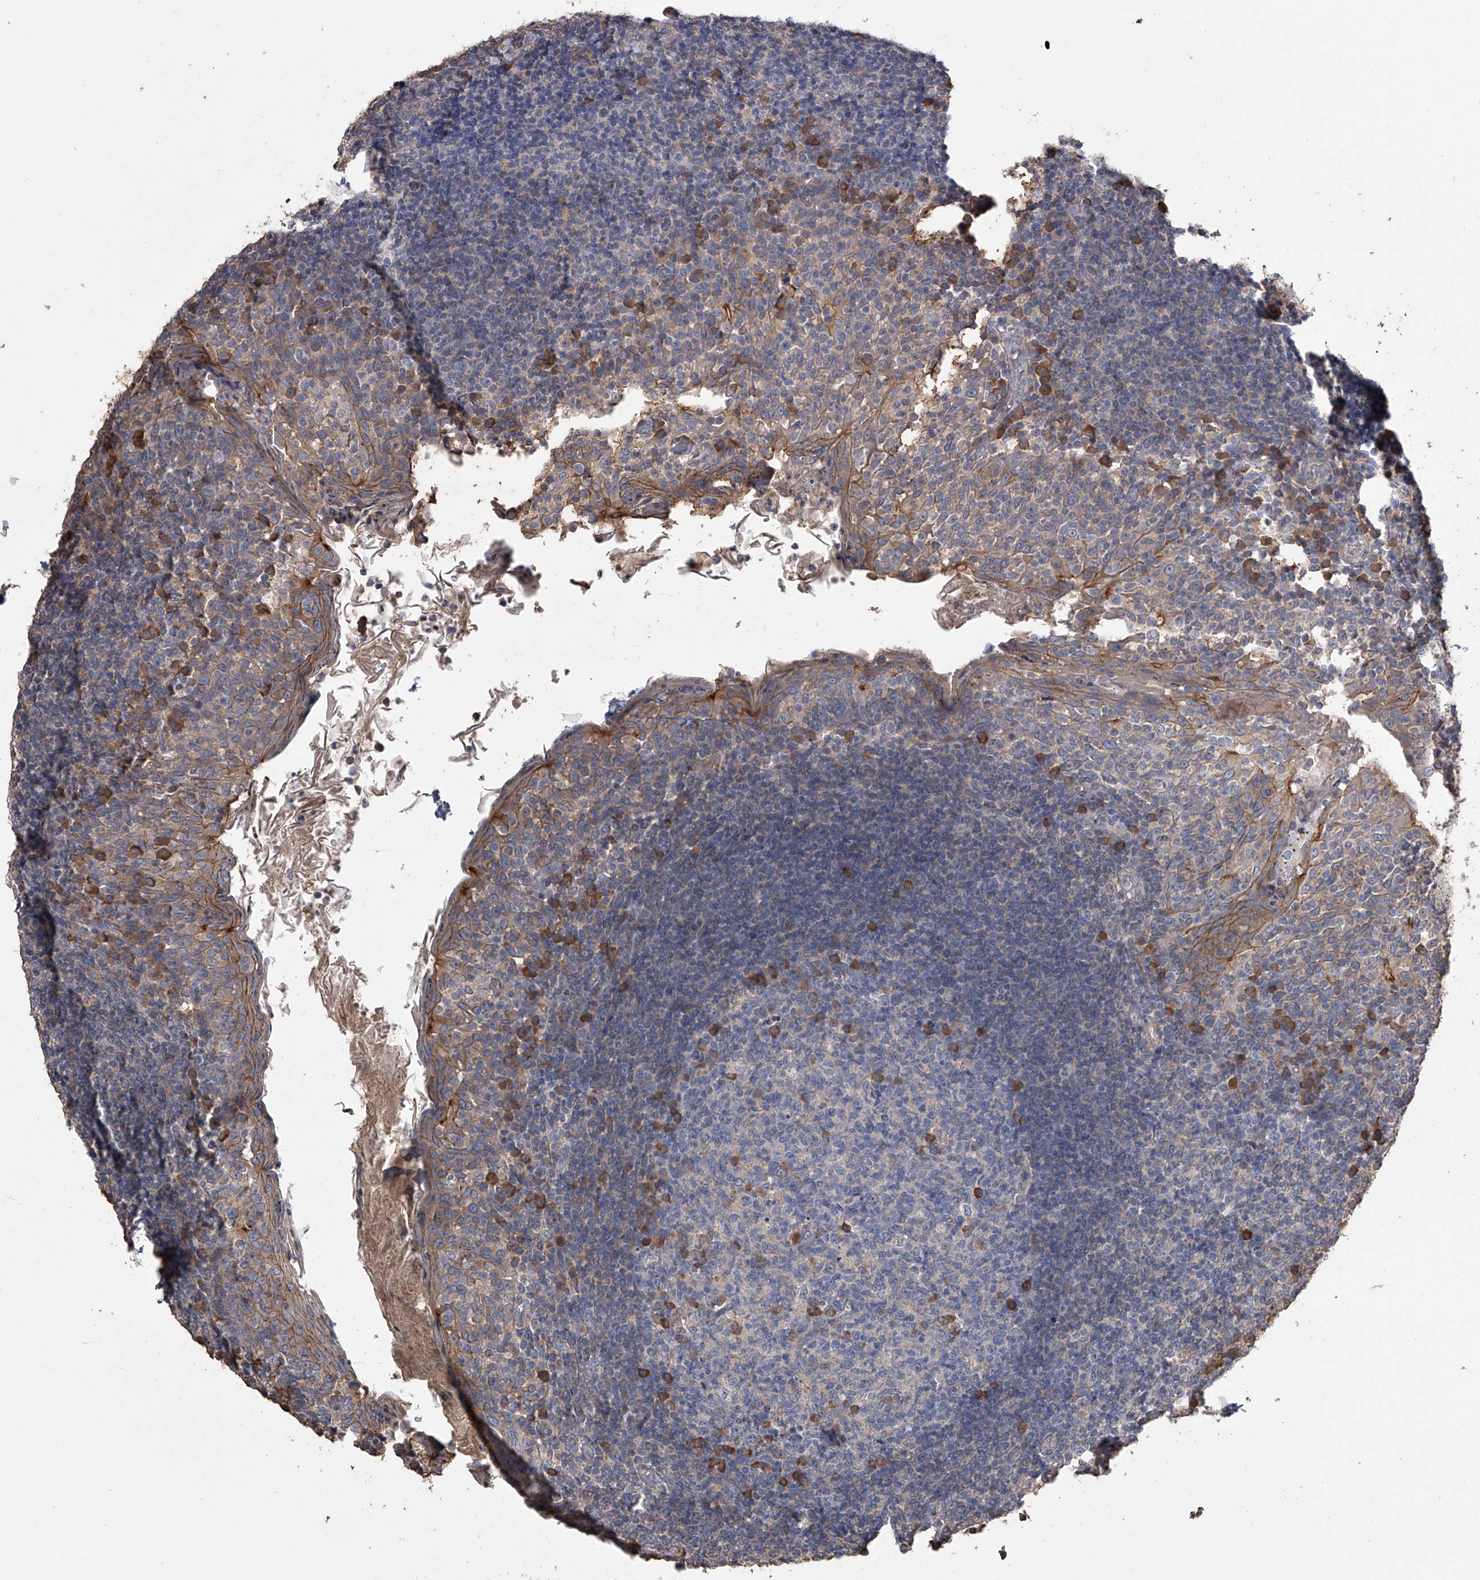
{"staining": {"intensity": "moderate", "quantity": "<25%", "location": "cytoplasmic/membranous"}, "tissue": "tonsil", "cell_type": "Germinal center cells", "image_type": "normal", "snomed": [{"axis": "morphology", "description": "Normal tissue, NOS"}, {"axis": "topography", "description": "Tonsil"}], "caption": "IHC (DAB (3,3'-diaminobenzidine)) staining of unremarkable tonsil shows moderate cytoplasmic/membranous protein expression in about <25% of germinal center cells.", "gene": "ZNF343", "patient": {"sex": "female", "age": 19}}